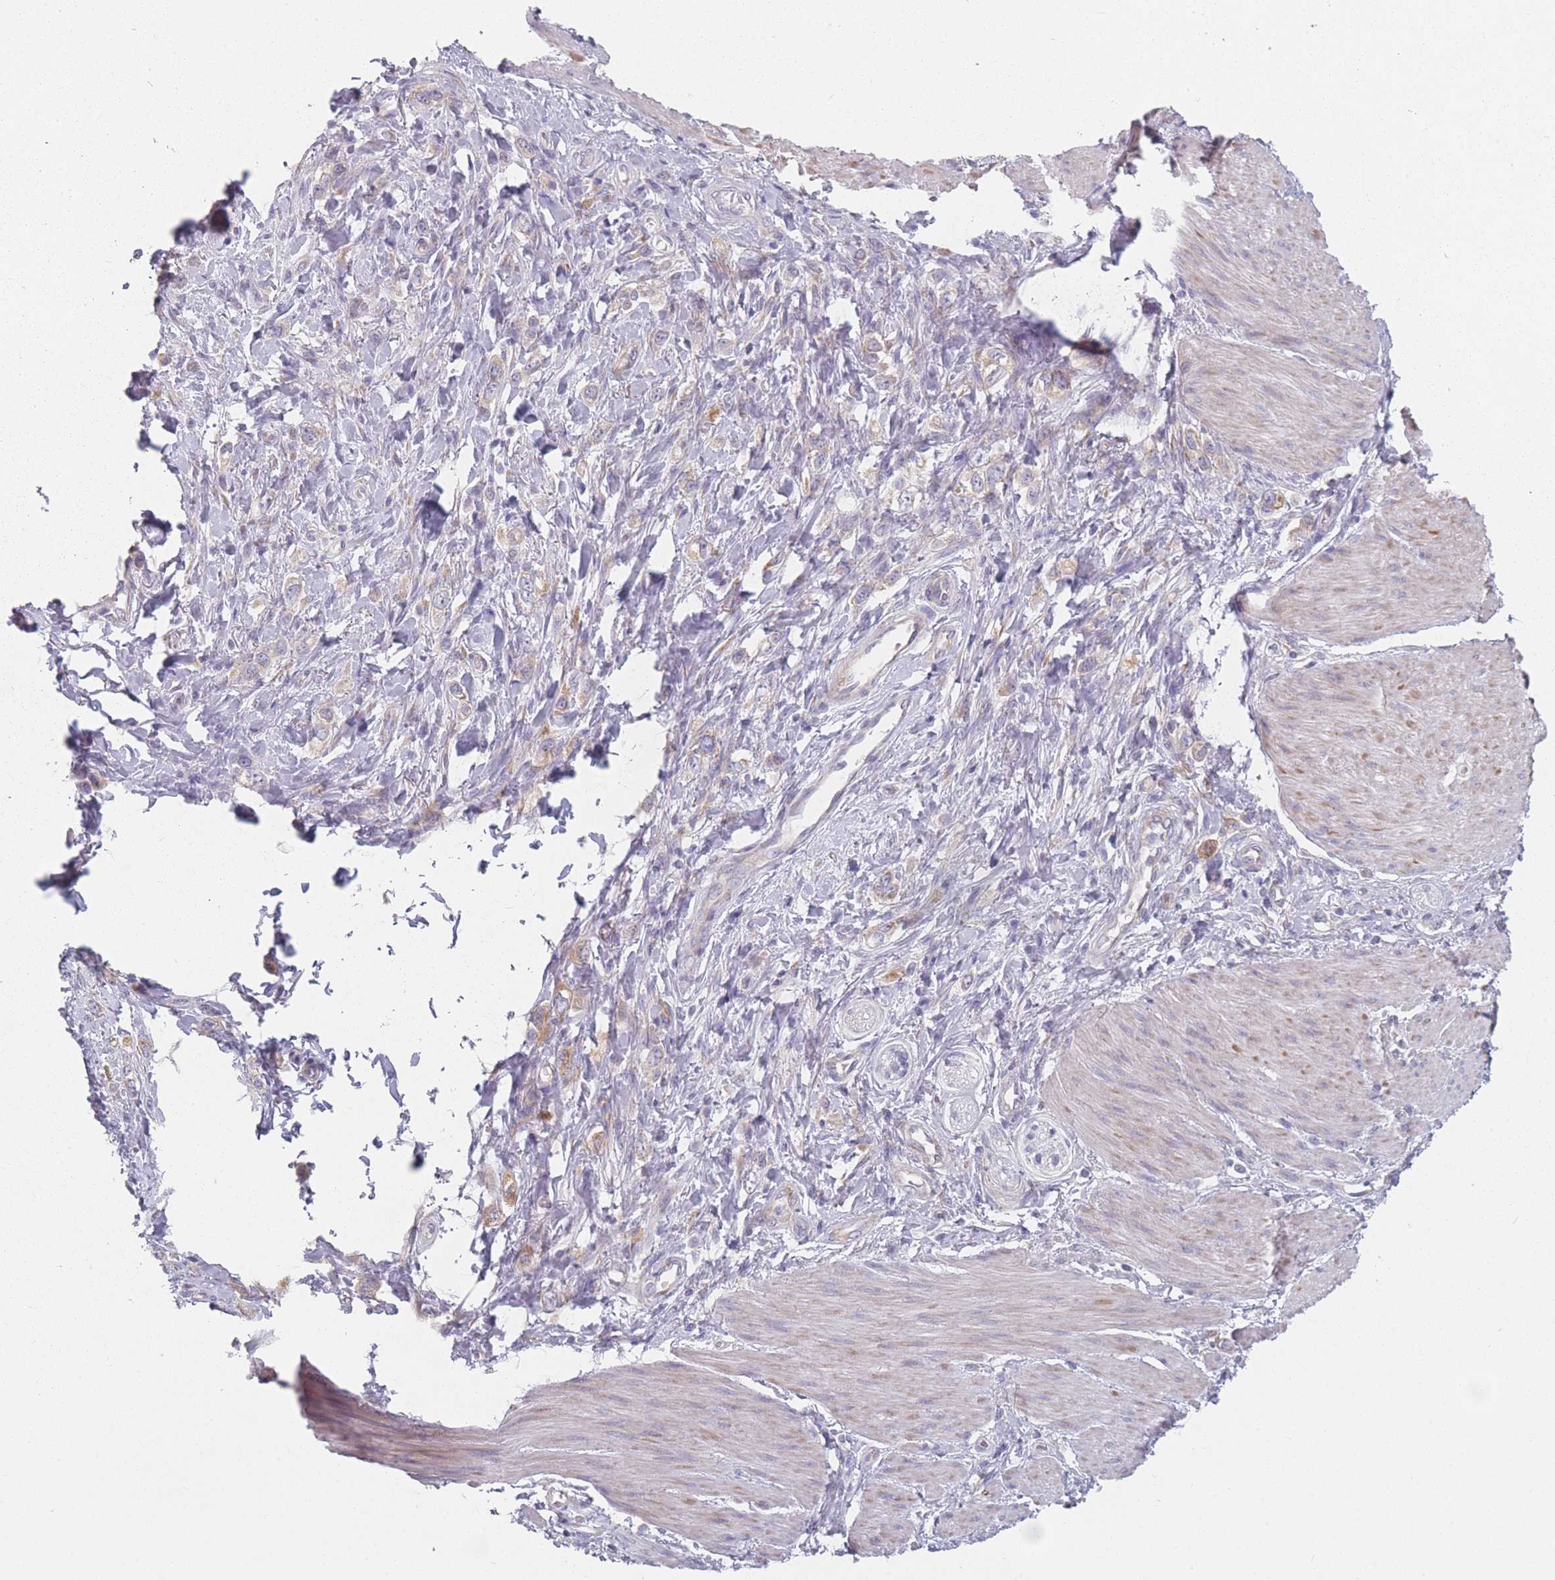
{"staining": {"intensity": "weak", "quantity": "<25%", "location": "cytoplasmic/membranous"}, "tissue": "stomach cancer", "cell_type": "Tumor cells", "image_type": "cancer", "snomed": [{"axis": "morphology", "description": "Adenocarcinoma, NOS"}, {"axis": "topography", "description": "Stomach"}], "caption": "A histopathology image of stomach adenocarcinoma stained for a protein displays no brown staining in tumor cells. (DAB immunohistochemistry (IHC), high magnification).", "gene": "CACNG5", "patient": {"sex": "female", "age": 65}}